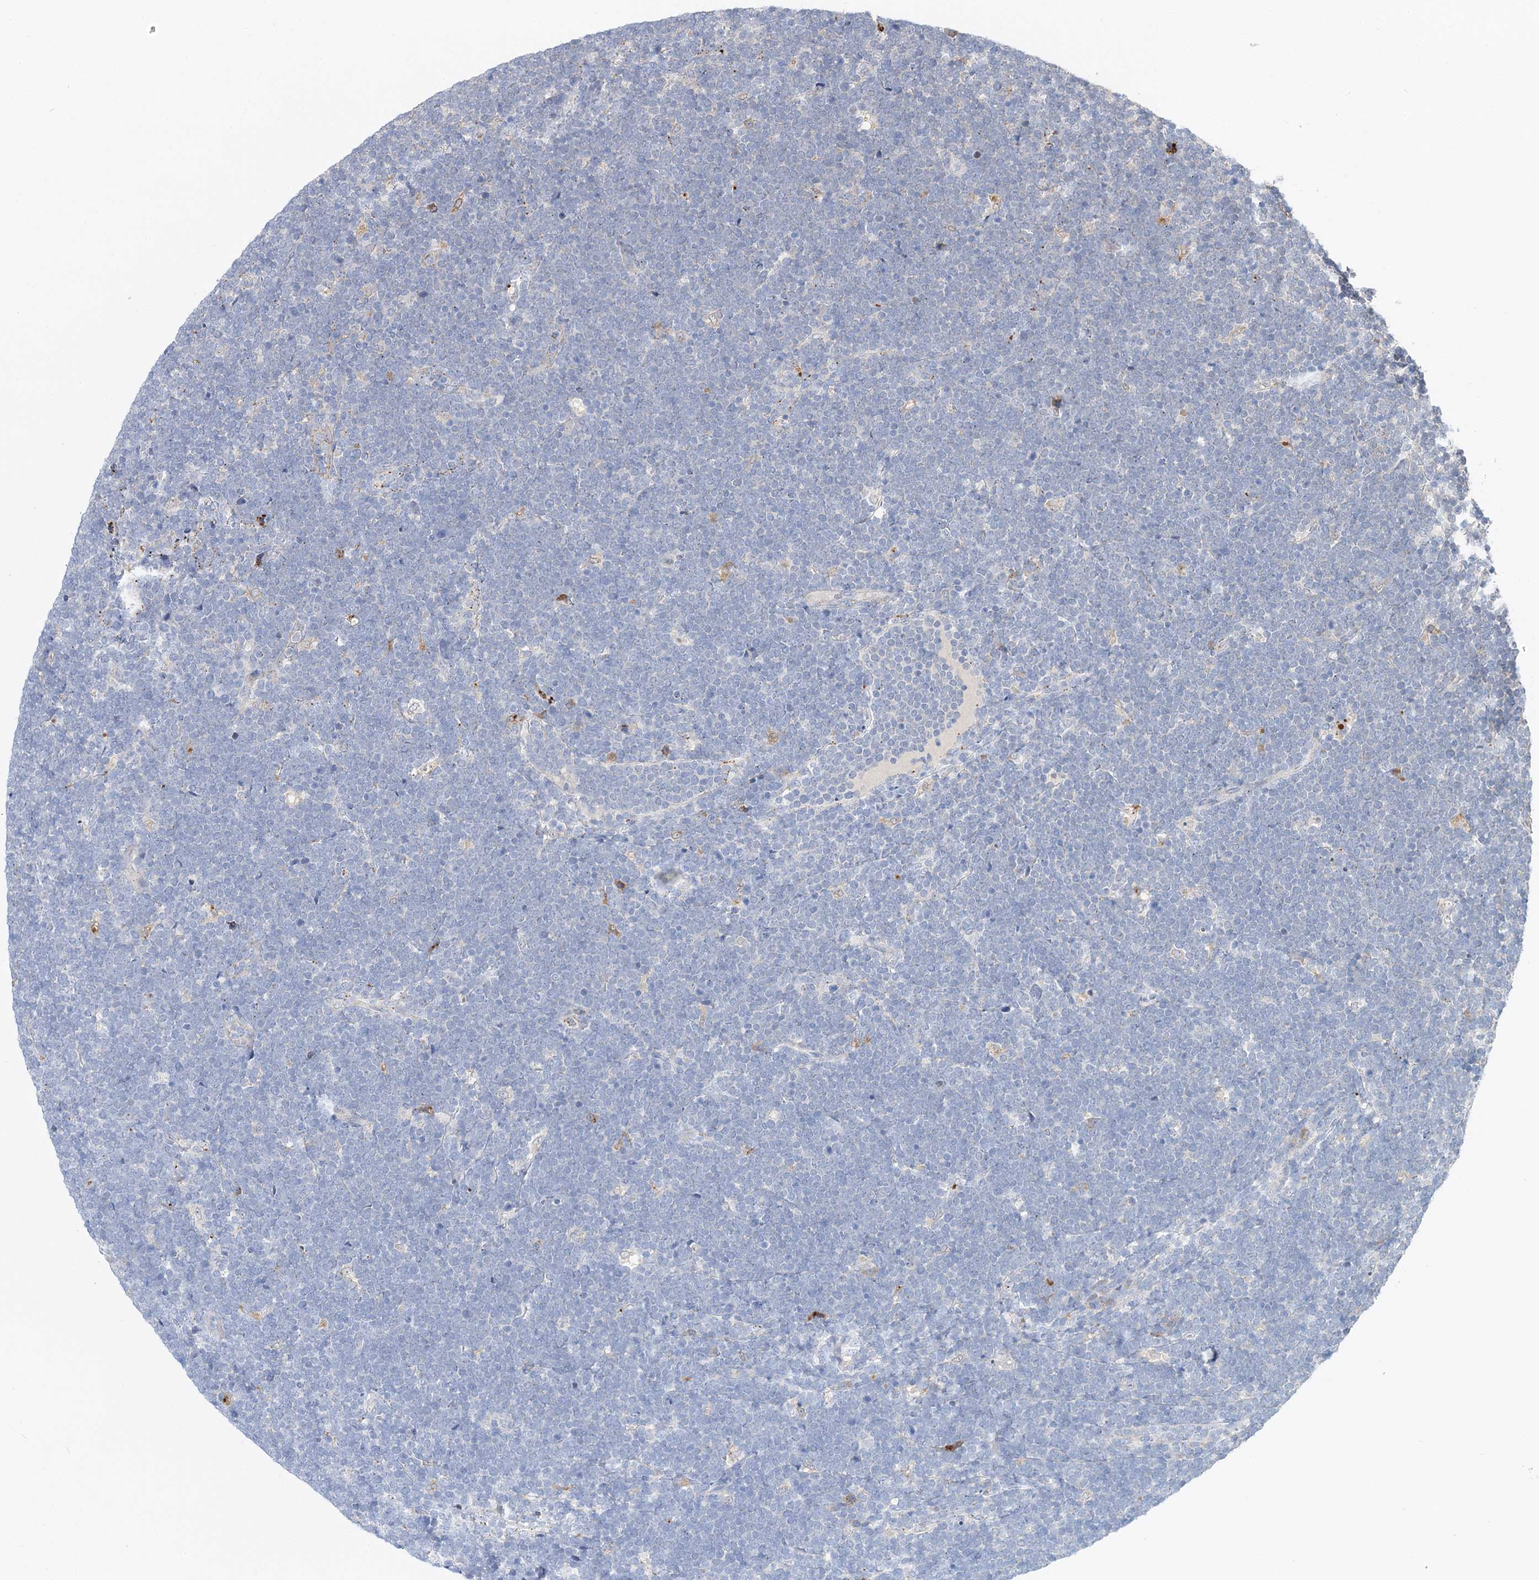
{"staining": {"intensity": "negative", "quantity": "none", "location": "none"}, "tissue": "lymphoma", "cell_type": "Tumor cells", "image_type": "cancer", "snomed": [{"axis": "morphology", "description": "Malignant lymphoma, non-Hodgkin's type, High grade"}, {"axis": "topography", "description": "Lymph node"}], "caption": "Immunohistochemical staining of high-grade malignant lymphoma, non-Hodgkin's type demonstrates no significant positivity in tumor cells. (DAB (3,3'-diaminobenzidine) IHC, high magnification).", "gene": "C3orf38", "patient": {"sex": "male", "age": 13}}